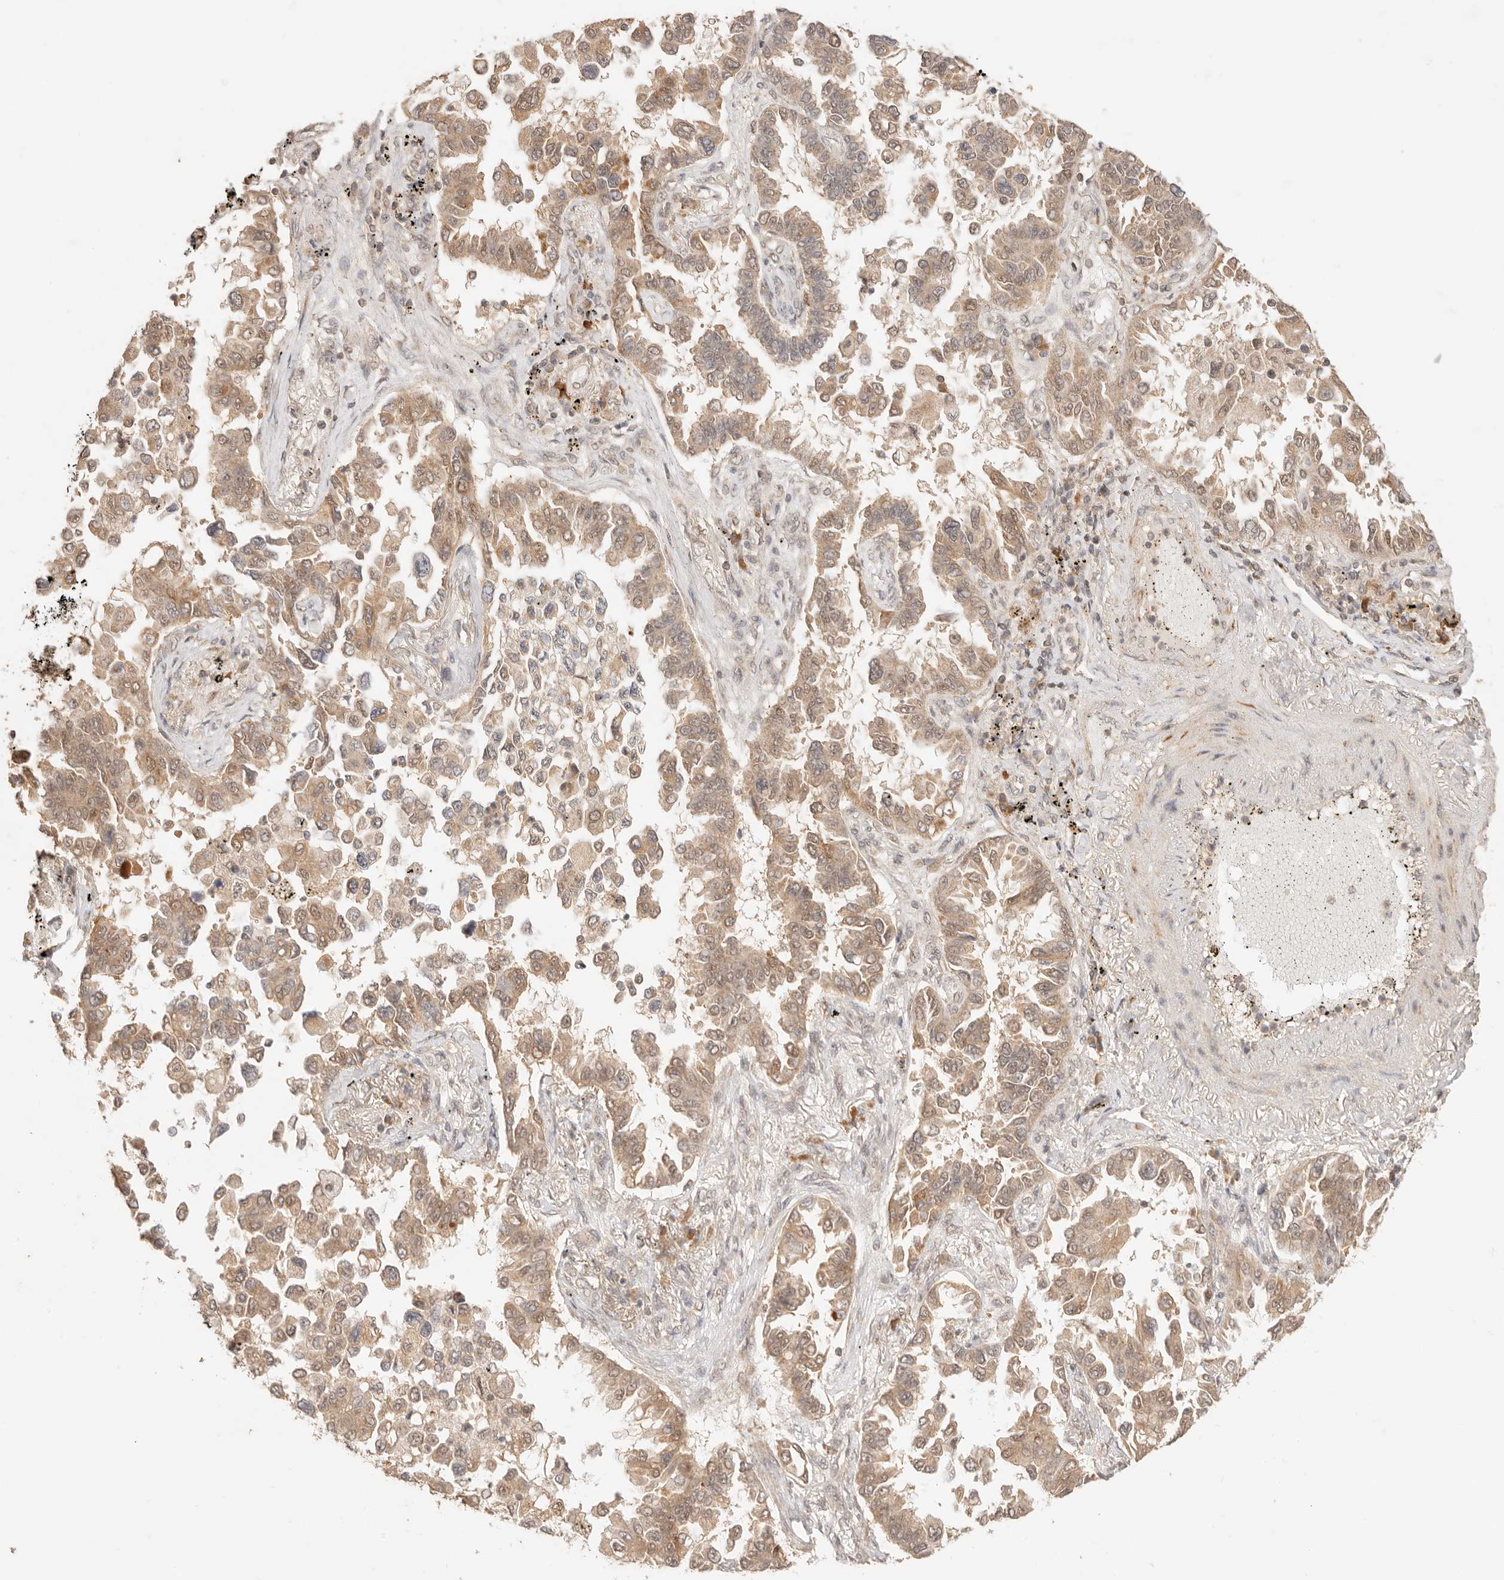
{"staining": {"intensity": "moderate", "quantity": ">75%", "location": "cytoplasmic/membranous,nuclear"}, "tissue": "lung cancer", "cell_type": "Tumor cells", "image_type": "cancer", "snomed": [{"axis": "morphology", "description": "Adenocarcinoma, NOS"}, {"axis": "topography", "description": "Lung"}], "caption": "This is a histology image of IHC staining of lung adenocarcinoma, which shows moderate staining in the cytoplasmic/membranous and nuclear of tumor cells.", "gene": "TRIM11", "patient": {"sex": "female", "age": 67}}